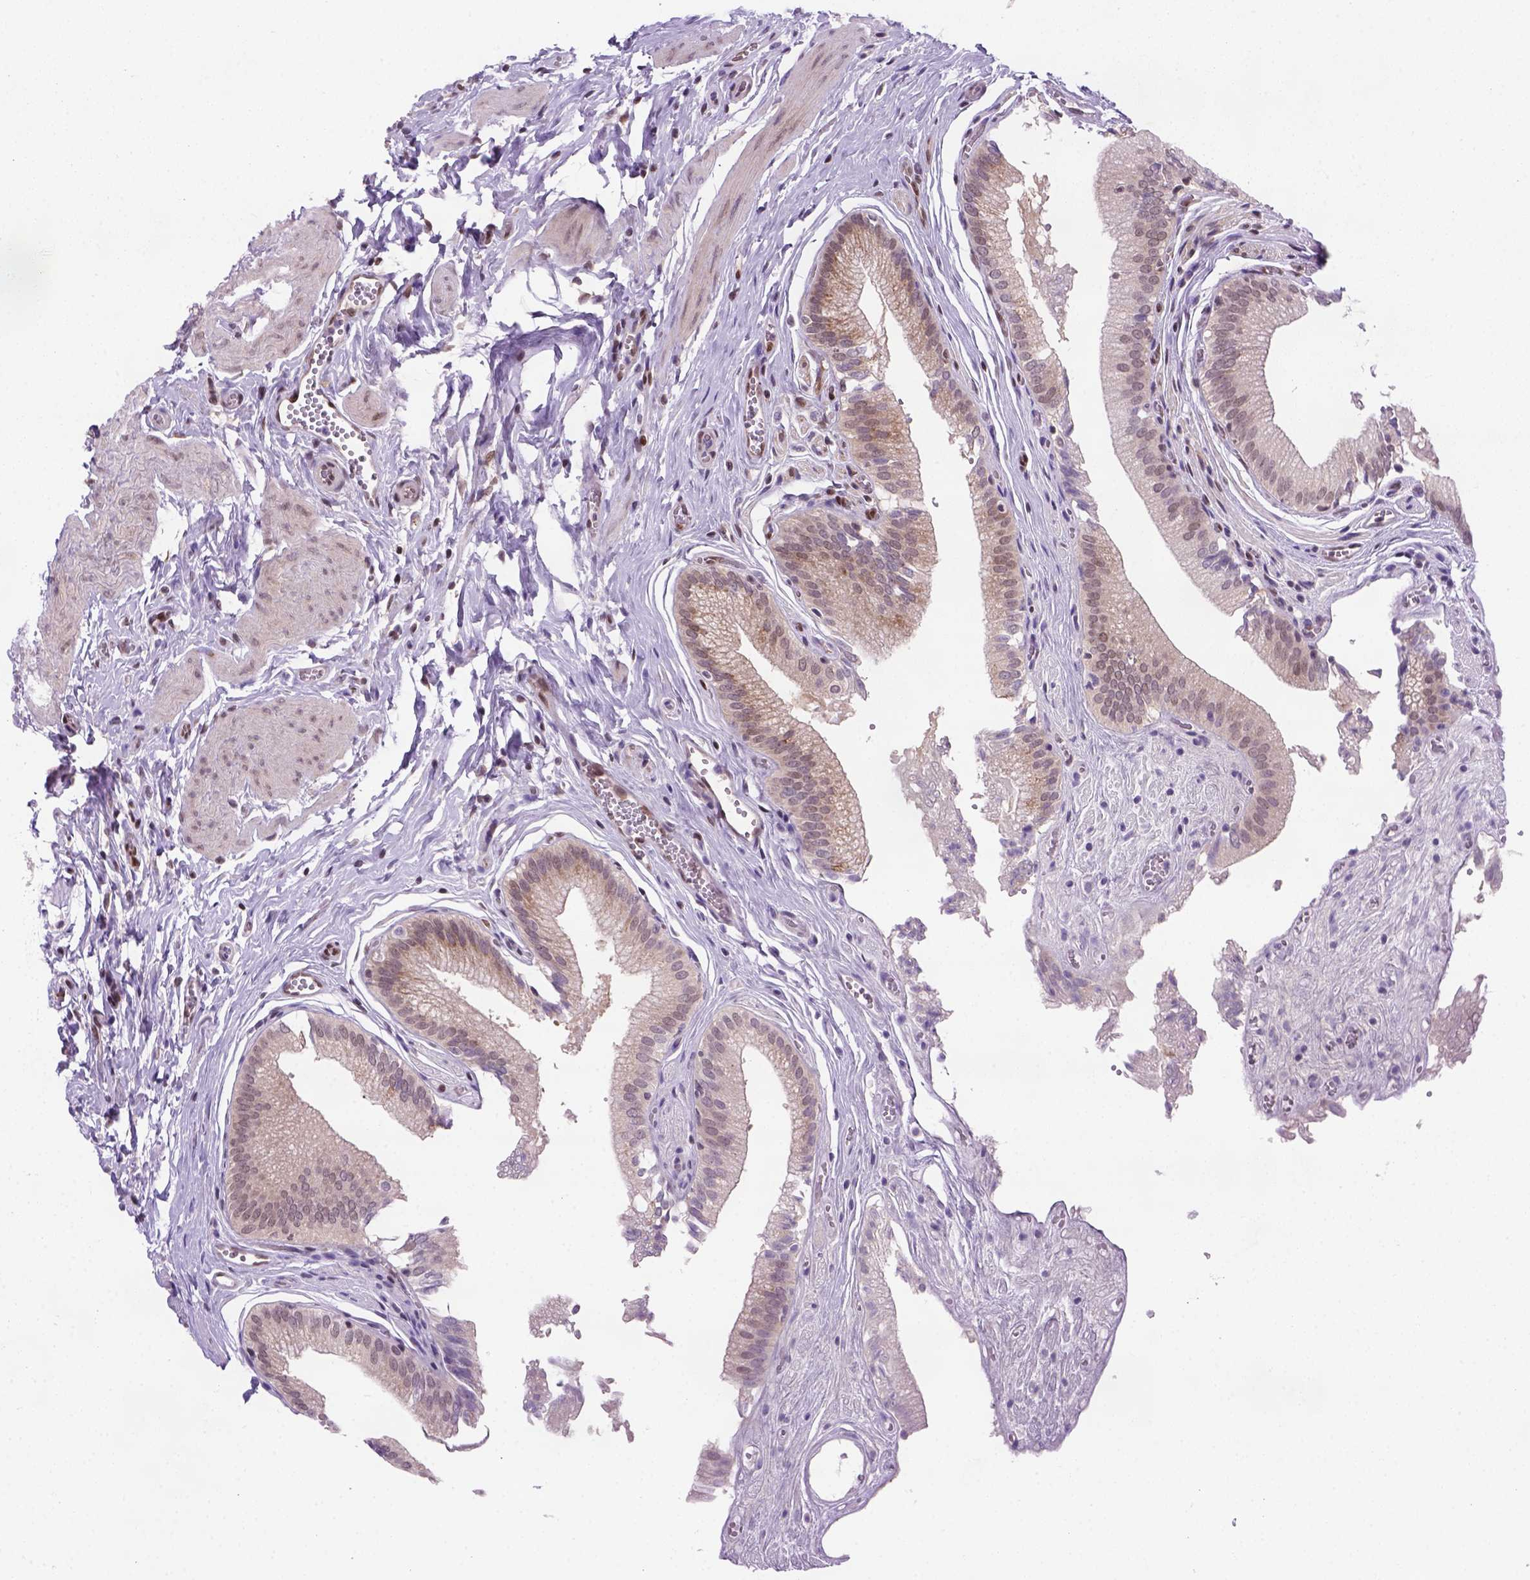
{"staining": {"intensity": "weak", "quantity": "25%-75%", "location": "cytoplasmic/membranous,nuclear"}, "tissue": "gallbladder", "cell_type": "Glandular cells", "image_type": "normal", "snomed": [{"axis": "morphology", "description": "Normal tissue, NOS"}, {"axis": "topography", "description": "Gallbladder"}, {"axis": "topography", "description": "Peripheral nerve tissue"}], "caption": "Immunohistochemistry micrograph of benign gallbladder: gallbladder stained using immunohistochemistry (IHC) demonstrates low levels of weak protein expression localized specifically in the cytoplasmic/membranous,nuclear of glandular cells, appearing as a cytoplasmic/membranous,nuclear brown color.", "gene": "MGMT", "patient": {"sex": "male", "age": 17}}